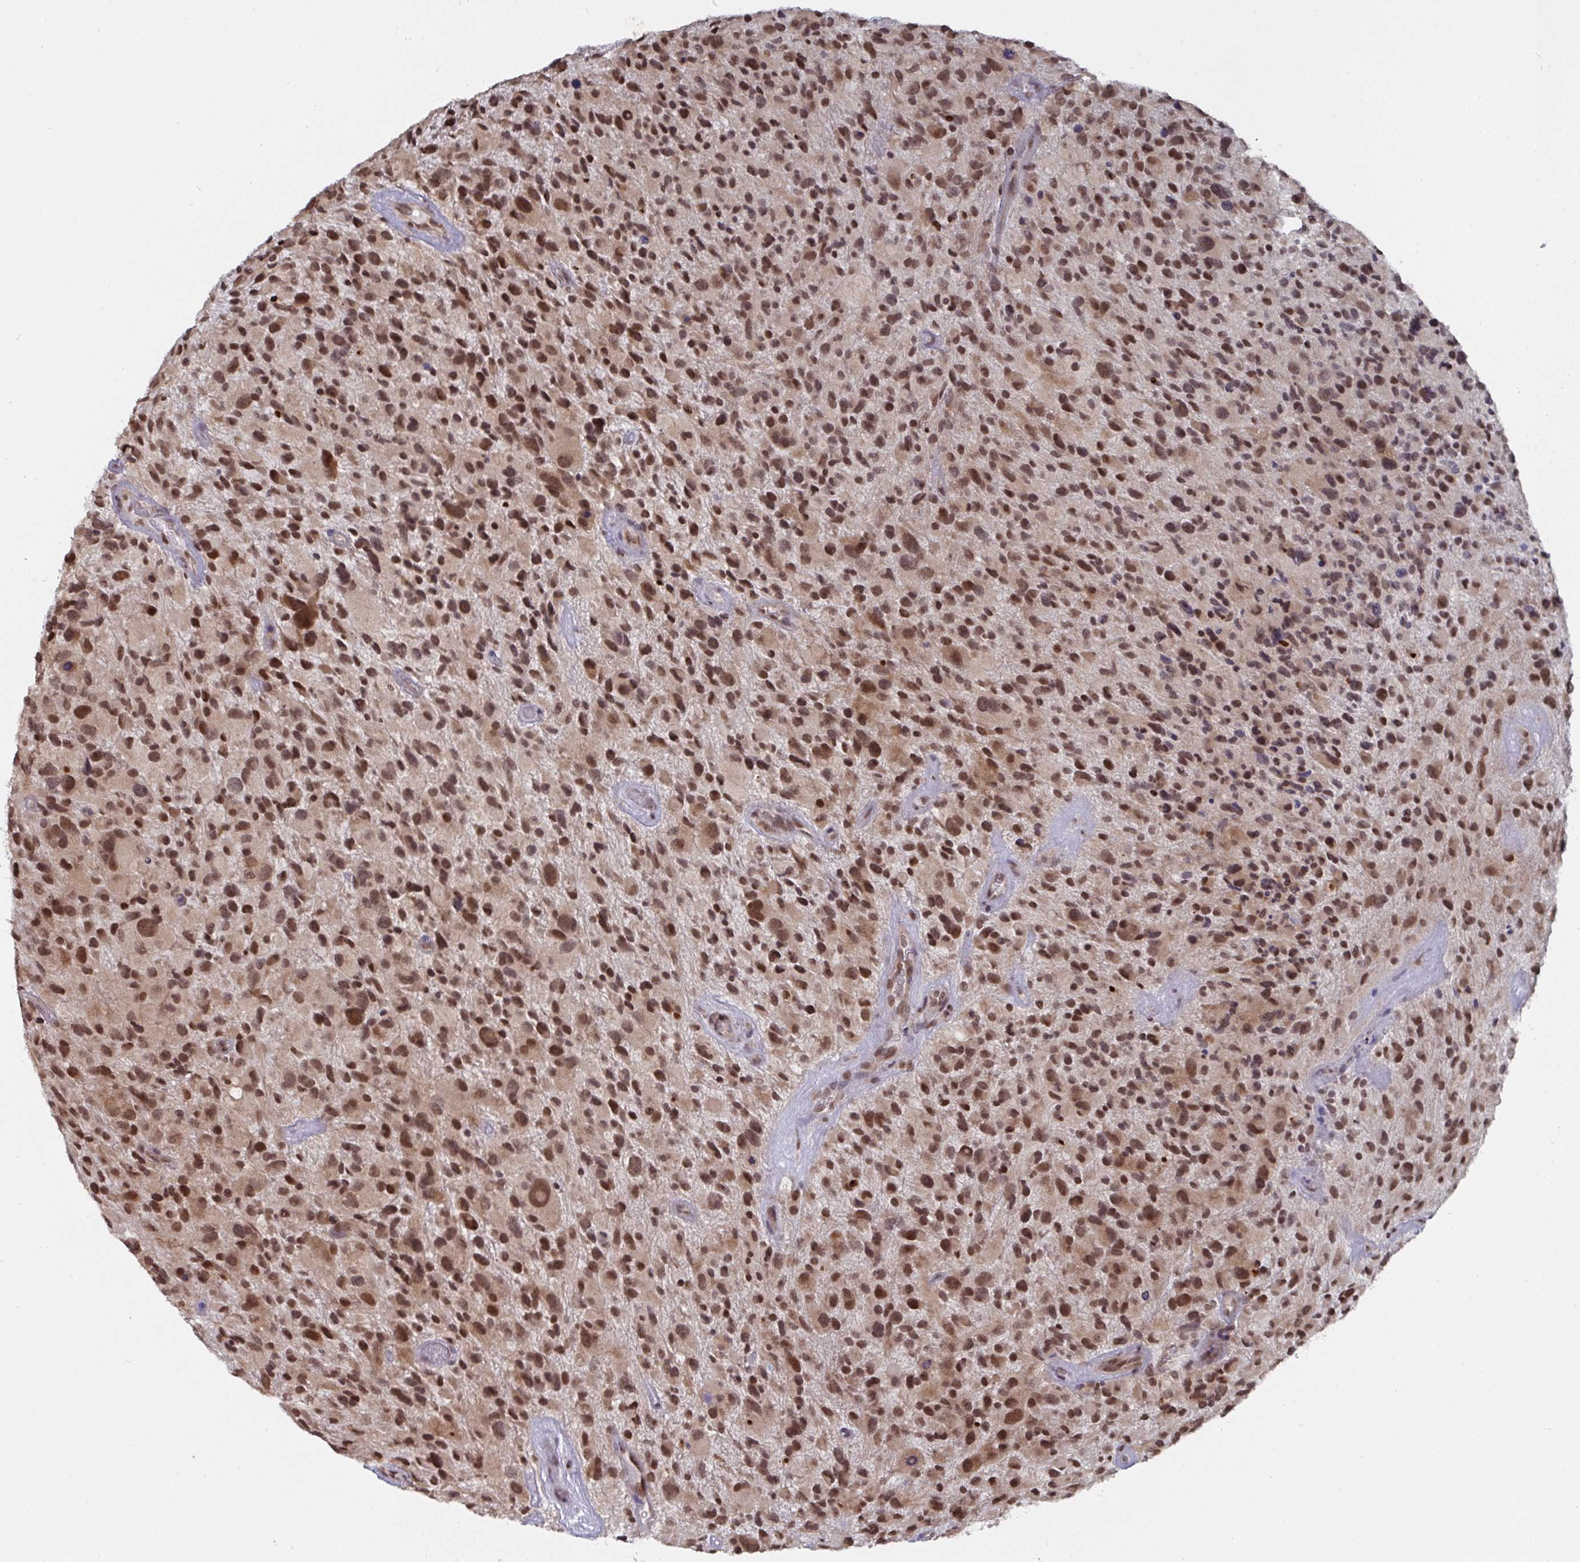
{"staining": {"intensity": "moderate", "quantity": ">75%", "location": "nuclear"}, "tissue": "glioma", "cell_type": "Tumor cells", "image_type": "cancer", "snomed": [{"axis": "morphology", "description": "Glioma, malignant, High grade"}, {"axis": "topography", "description": "Brain"}], "caption": "Glioma stained with a brown dye exhibits moderate nuclear positive expression in about >75% of tumor cells.", "gene": "JMJD1C", "patient": {"sex": "female", "age": 67}}